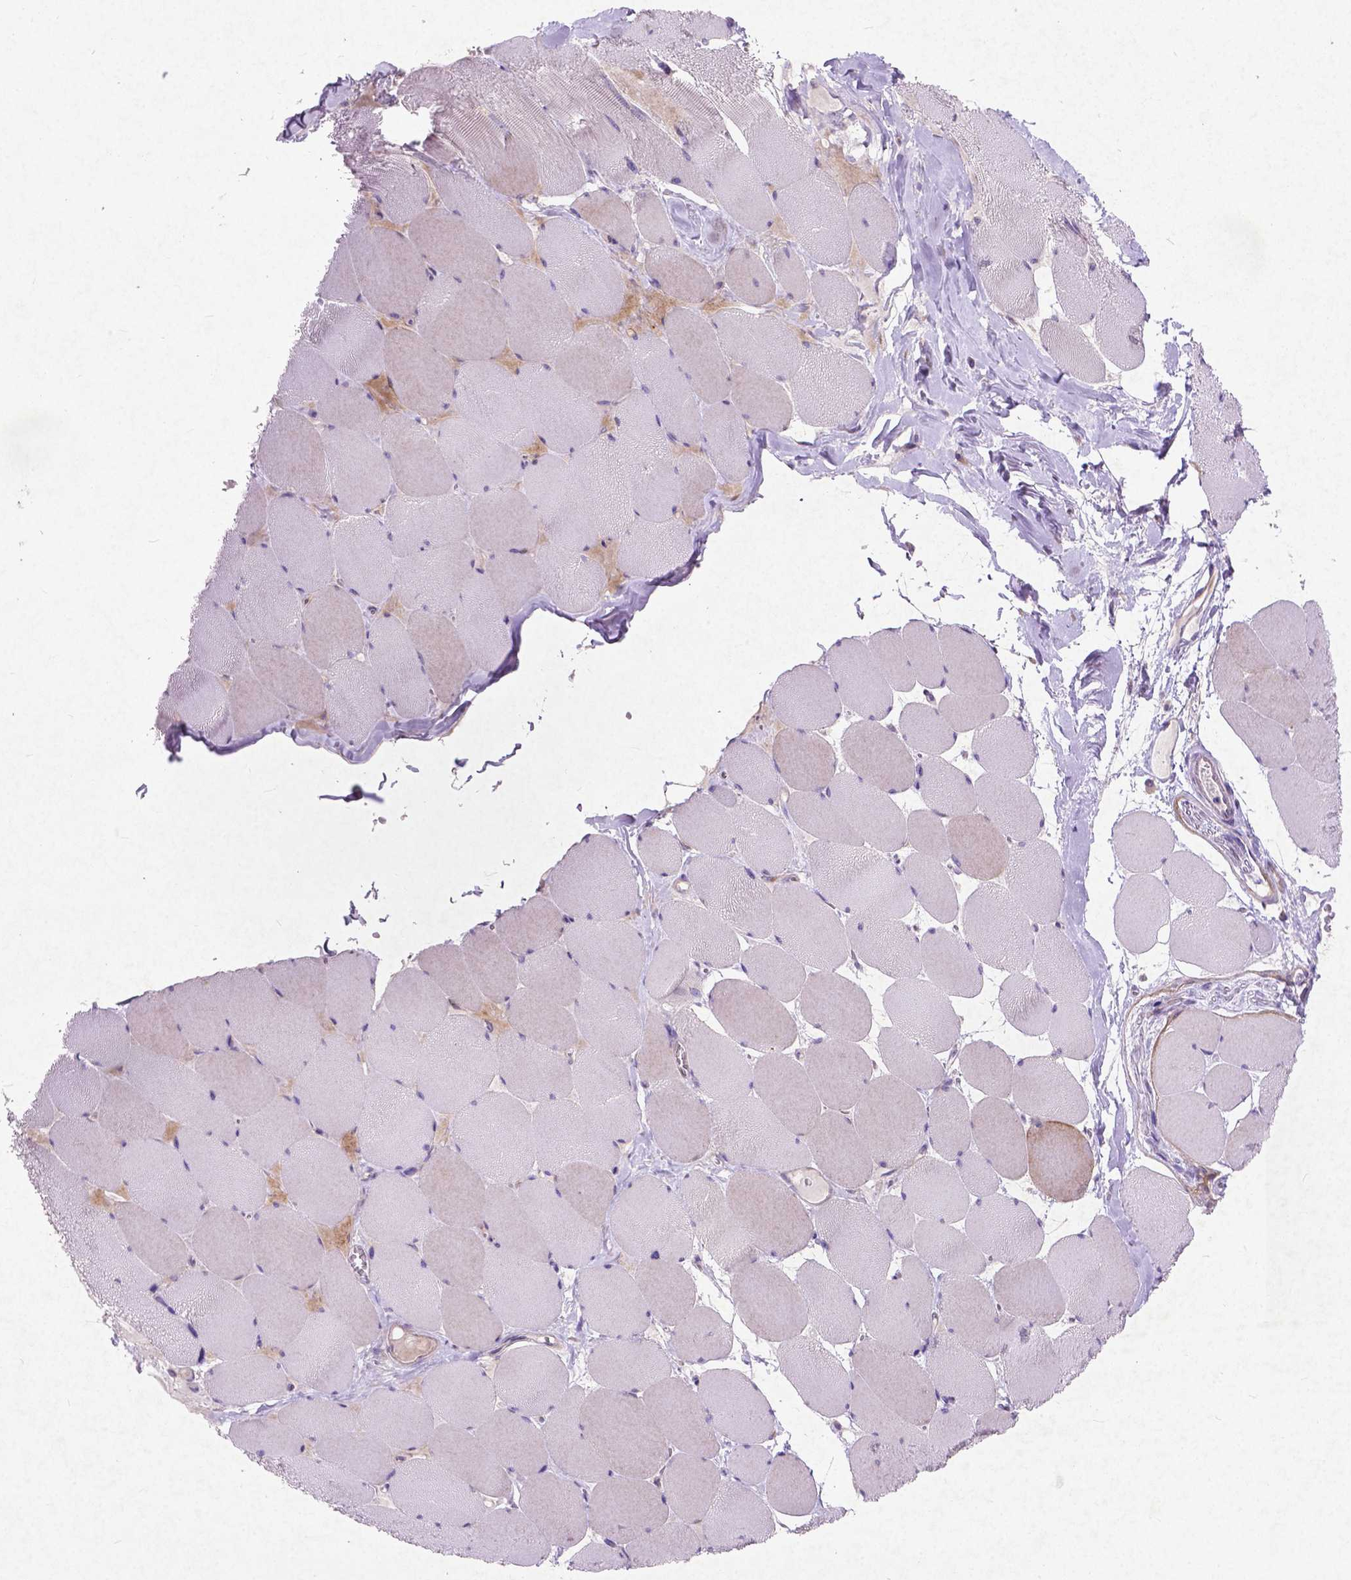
{"staining": {"intensity": "negative", "quantity": "none", "location": "none"}, "tissue": "skeletal muscle", "cell_type": "Myocytes", "image_type": "normal", "snomed": [{"axis": "morphology", "description": "Normal tissue, NOS"}, {"axis": "topography", "description": "Skeletal muscle"}], "caption": "IHC of unremarkable skeletal muscle displays no staining in myocytes.", "gene": "ATG4D", "patient": {"sex": "female", "age": 75}}